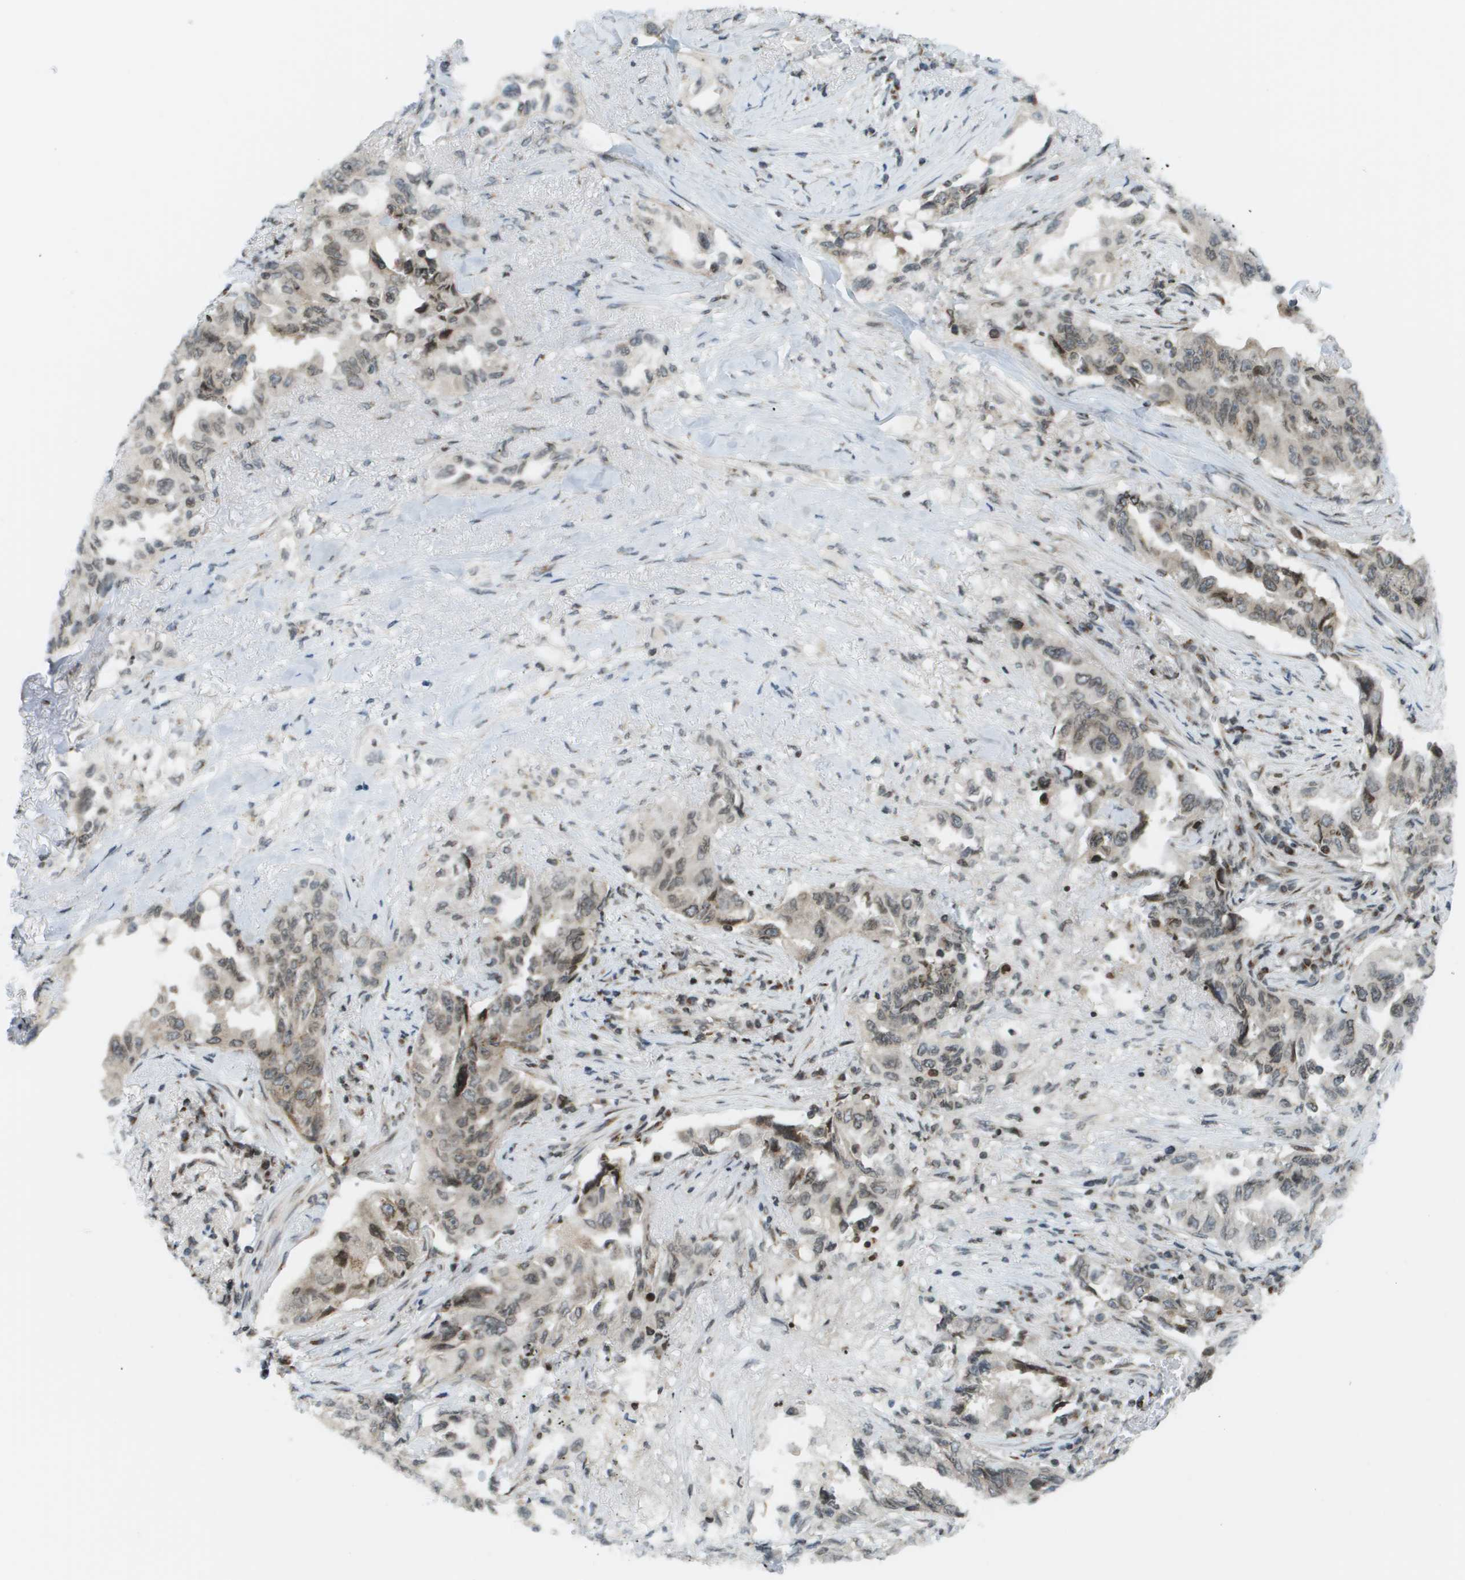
{"staining": {"intensity": "moderate", "quantity": ">75%", "location": "cytoplasmic/membranous,nuclear"}, "tissue": "lung cancer", "cell_type": "Tumor cells", "image_type": "cancer", "snomed": [{"axis": "morphology", "description": "Adenocarcinoma, NOS"}, {"axis": "topography", "description": "Lung"}], "caption": "Brown immunohistochemical staining in lung cancer reveals moderate cytoplasmic/membranous and nuclear expression in about >75% of tumor cells.", "gene": "EVC", "patient": {"sex": "female", "age": 51}}